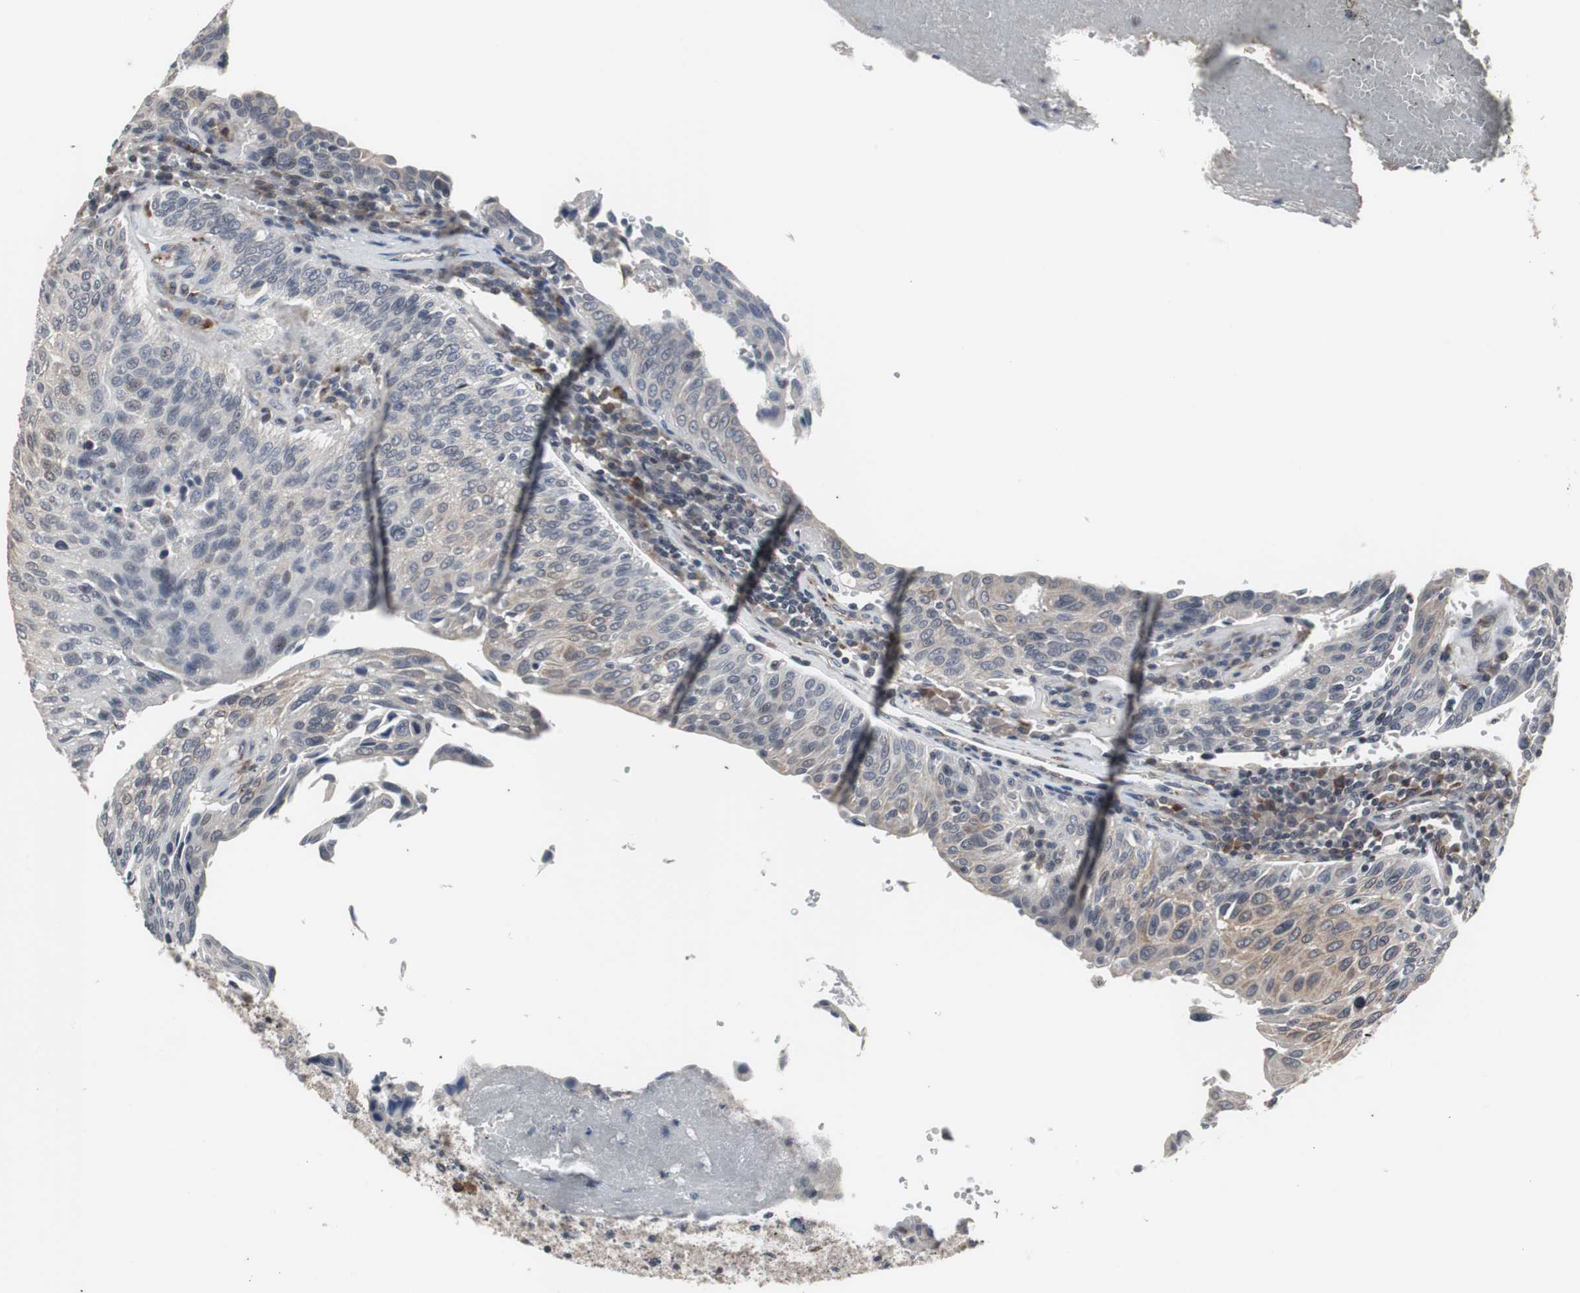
{"staining": {"intensity": "weak", "quantity": "25%-75%", "location": "cytoplasmic/membranous"}, "tissue": "urothelial cancer", "cell_type": "Tumor cells", "image_type": "cancer", "snomed": [{"axis": "morphology", "description": "Urothelial carcinoma, High grade"}, {"axis": "topography", "description": "Urinary bladder"}], "caption": "Immunohistochemistry (IHC) of human high-grade urothelial carcinoma reveals low levels of weak cytoplasmic/membranous positivity in about 25%-75% of tumor cells. (IHC, brightfield microscopy, high magnification).", "gene": "CRADD", "patient": {"sex": "male", "age": 66}}